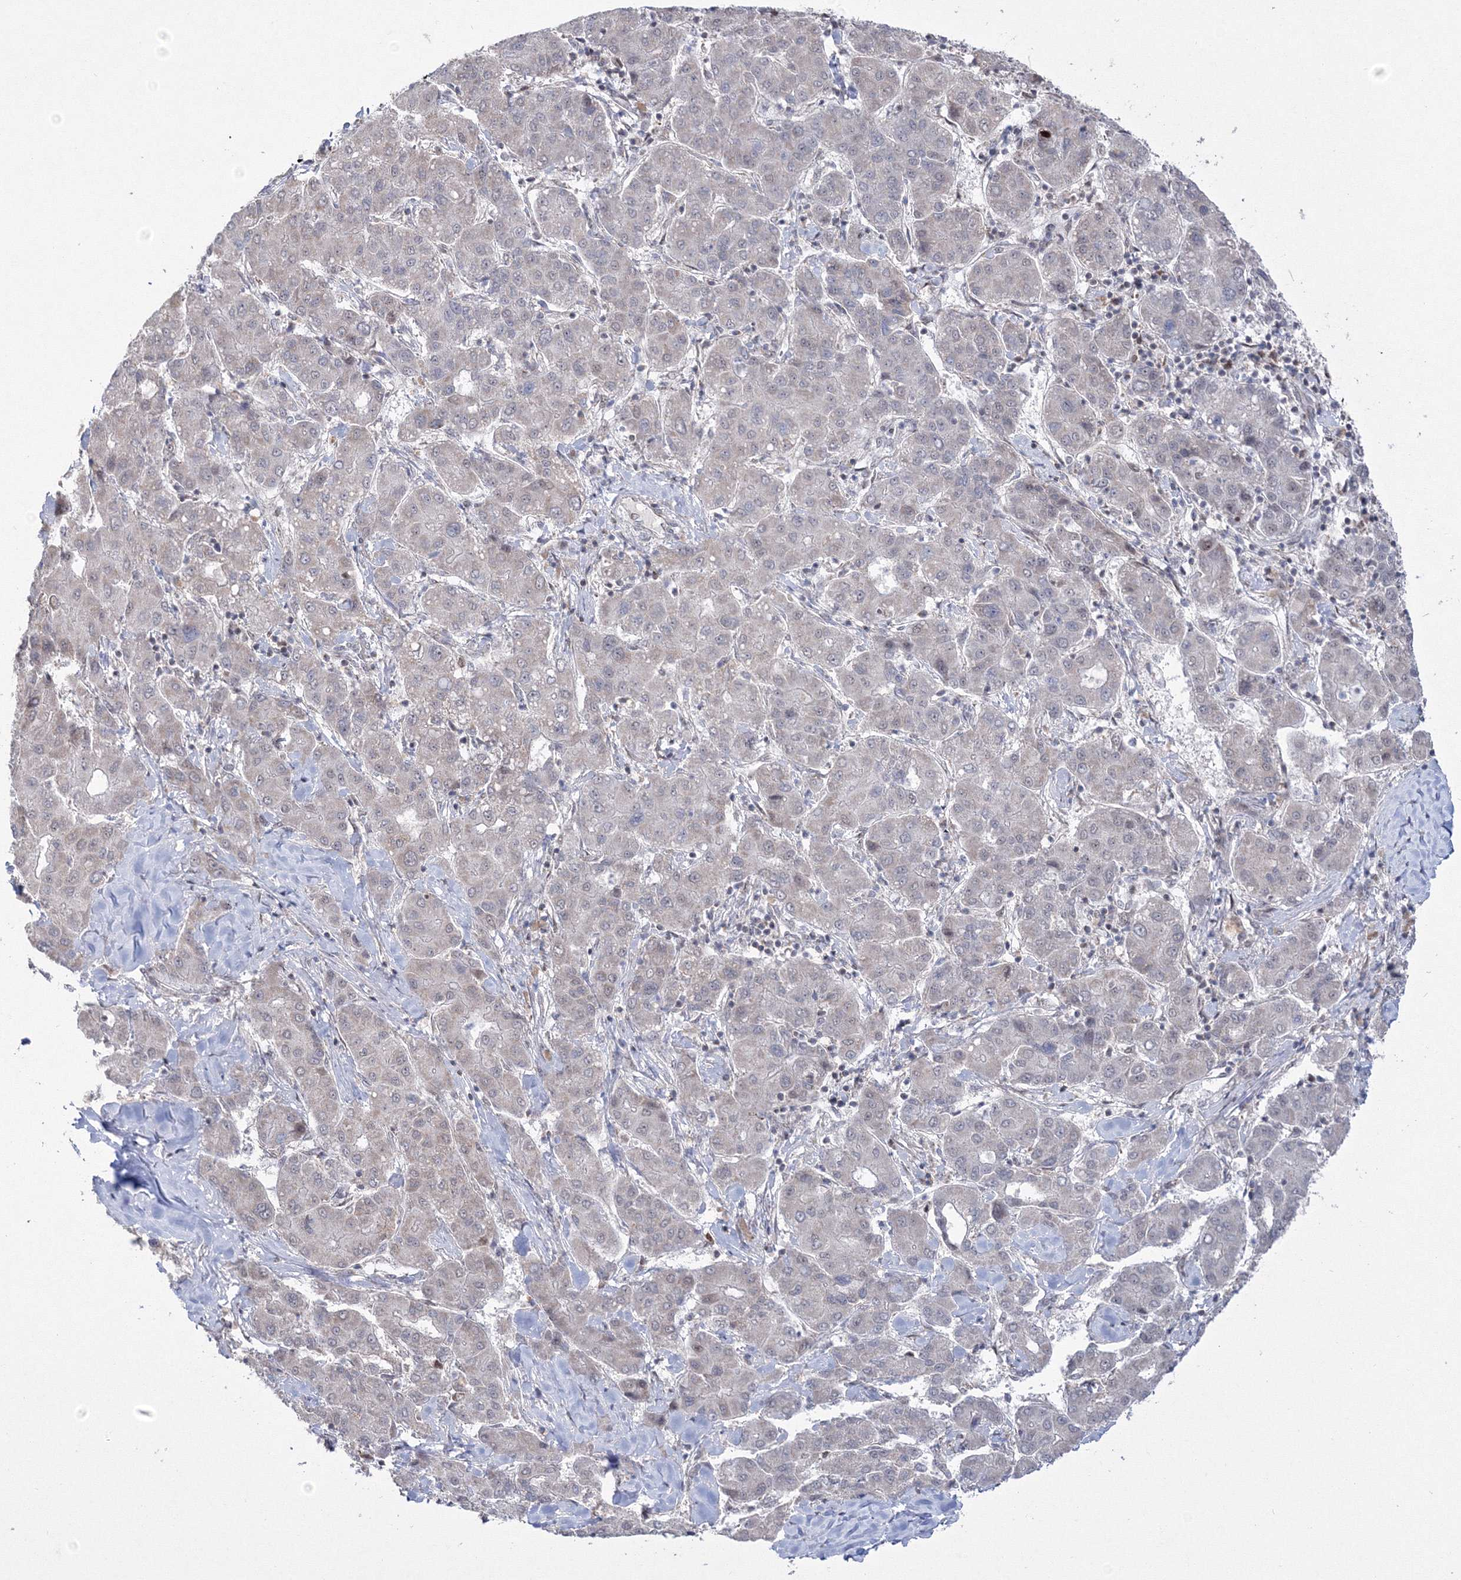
{"staining": {"intensity": "negative", "quantity": "none", "location": "none"}, "tissue": "liver cancer", "cell_type": "Tumor cells", "image_type": "cancer", "snomed": [{"axis": "morphology", "description": "Carcinoma, Hepatocellular, NOS"}, {"axis": "topography", "description": "Liver"}], "caption": "Immunohistochemistry (IHC) micrograph of hepatocellular carcinoma (liver) stained for a protein (brown), which shows no staining in tumor cells. Nuclei are stained in blue.", "gene": "GRSF1", "patient": {"sex": "male", "age": 65}}